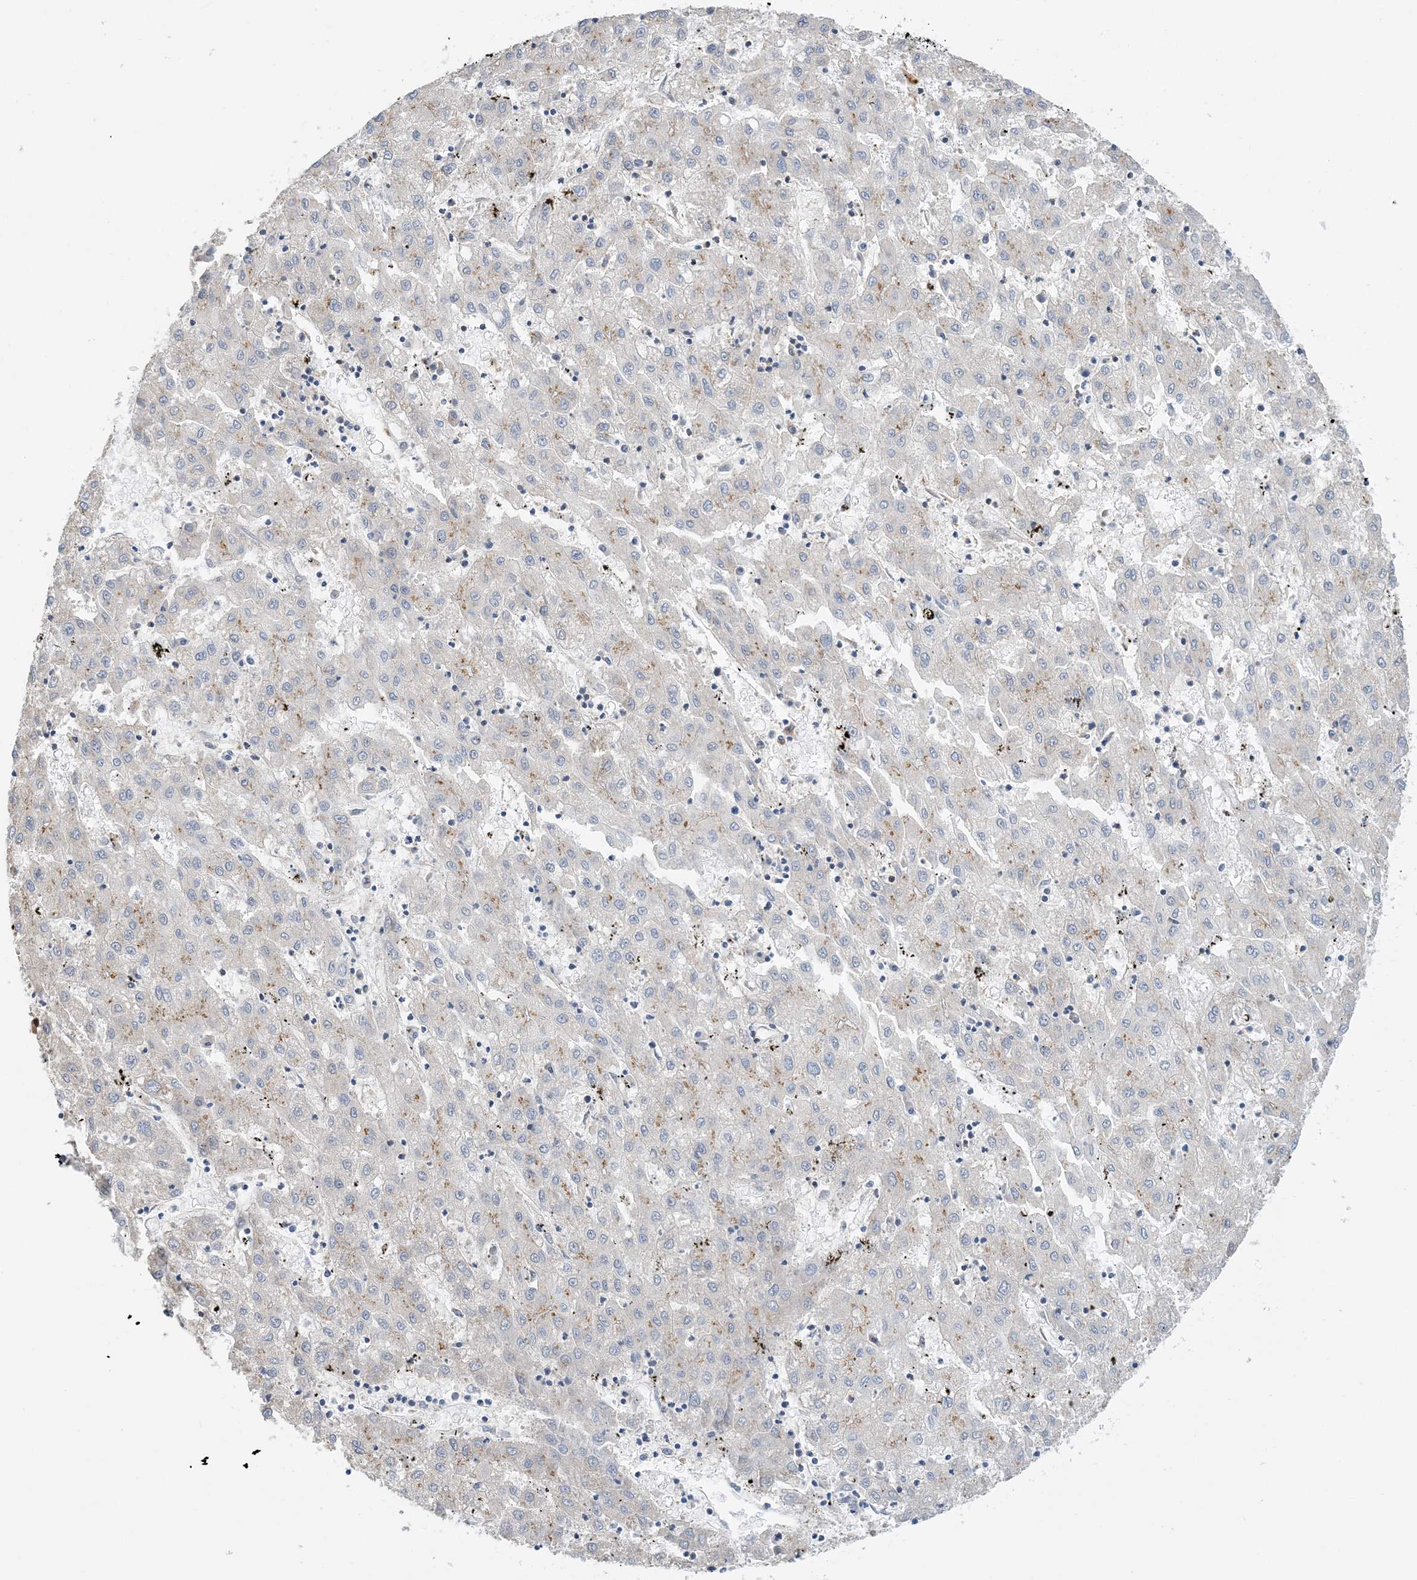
{"staining": {"intensity": "negative", "quantity": "none", "location": "none"}, "tissue": "liver cancer", "cell_type": "Tumor cells", "image_type": "cancer", "snomed": [{"axis": "morphology", "description": "Carcinoma, Hepatocellular, NOS"}, {"axis": "topography", "description": "Liver"}], "caption": "Image shows no significant protein positivity in tumor cells of liver hepatocellular carcinoma.", "gene": "SIDT1", "patient": {"sex": "male", "age": 72}}